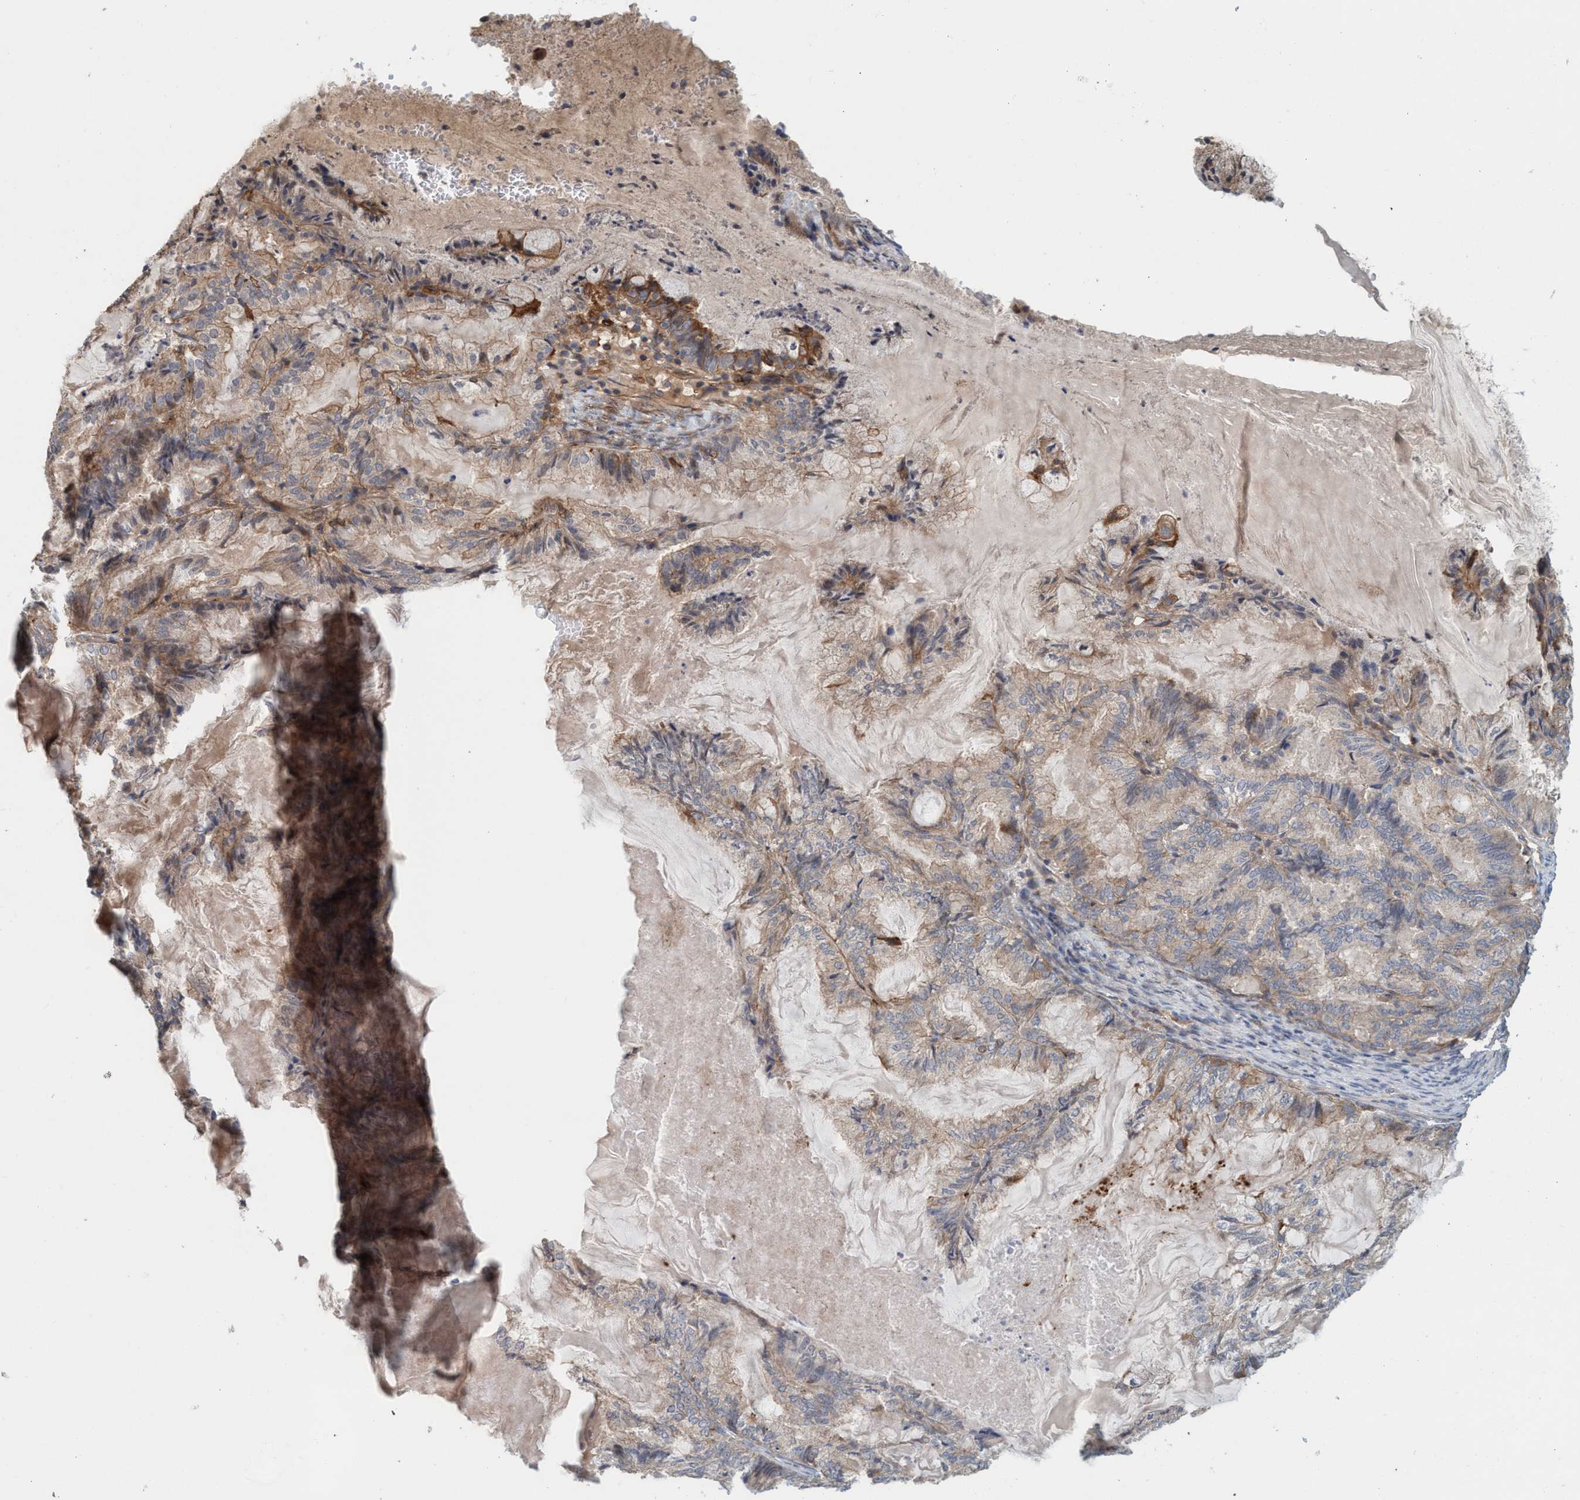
{"staining": {"intensity": "weak", "quantity": ">75%", "location": "cytoplasmic/membranous"}, "tissue": "endometrial cancer", "cell_type": "Tumor cells", "image_type": "cancer", "snomed": [{"axis": "morphology", "description": "Adenocarcinoma, NOS"}, {"axis": "topography", "description": "Endometrium"}], "caption": "A brown stain highlights weak cytoplasmic/membranous positivity of a protein in human endometrial cancer (adenocarcinoma) tumor cells. (DAB (3,3'-diaminobenzidine) = brown stain, brightfield microscopy at high magnification).", "gene": "SPECC1", "patient": {"sex": "female", "age": 86}}